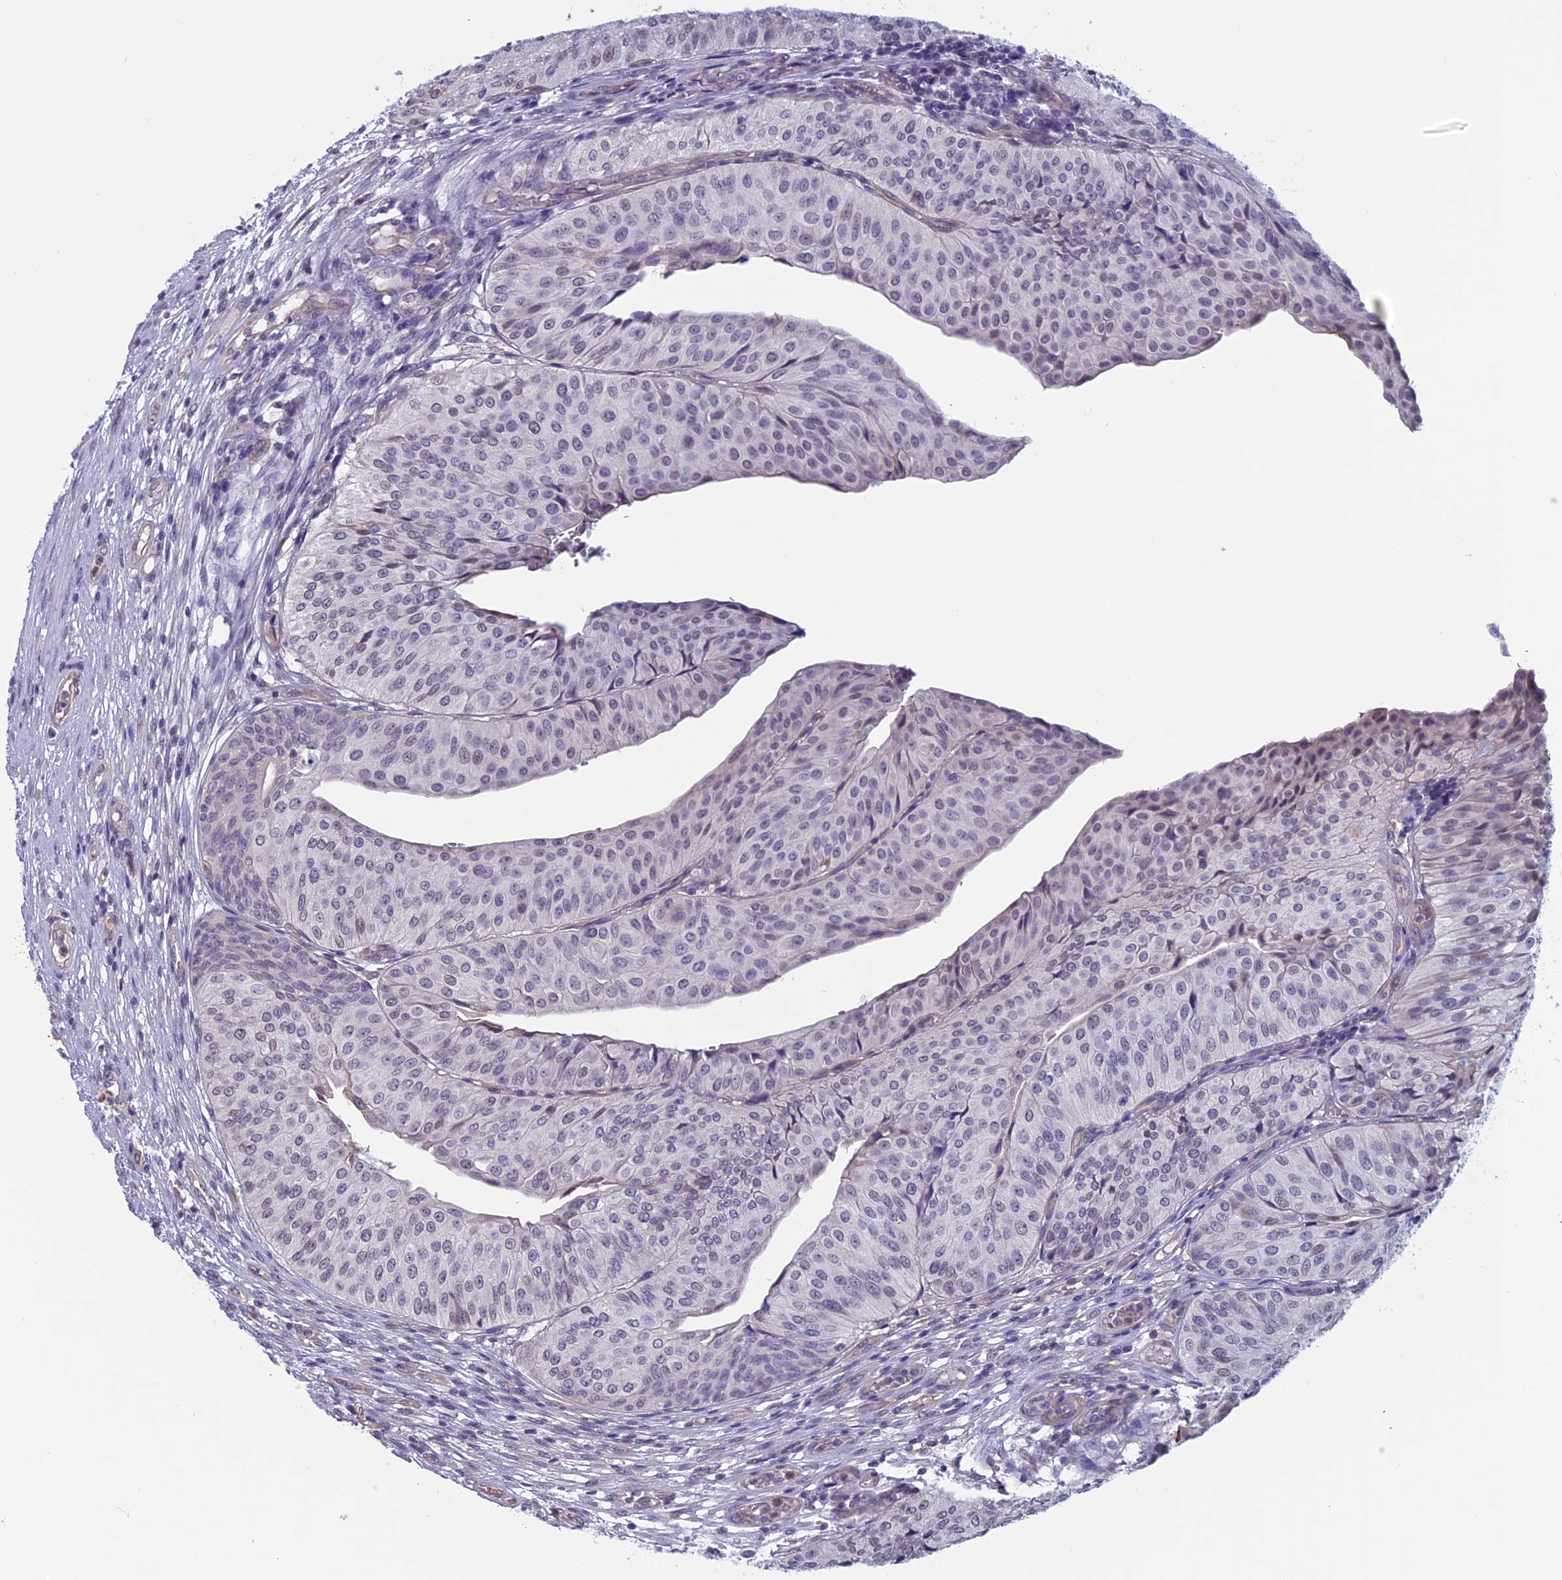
{"staining": {"intensity": "weak", "quantity": "<25%", "location": "nuclear"}, "tissue": "urothelial cancer", "cell_type": "Tumor cells", "image_type": "cancer", "snomed": [{"axis": "morphology", "description": "Urothelial carcinoma, Low grade"}, {"axis": "topography", "description": "Urinary bladder"}], "caption": "IHC histopathology image of human urothelial cancer stained for a protein (brown), which reveals no staining in tumor cells.", "gene": "SLC1A6", "patient": {"sex": "male", "age": 67}}